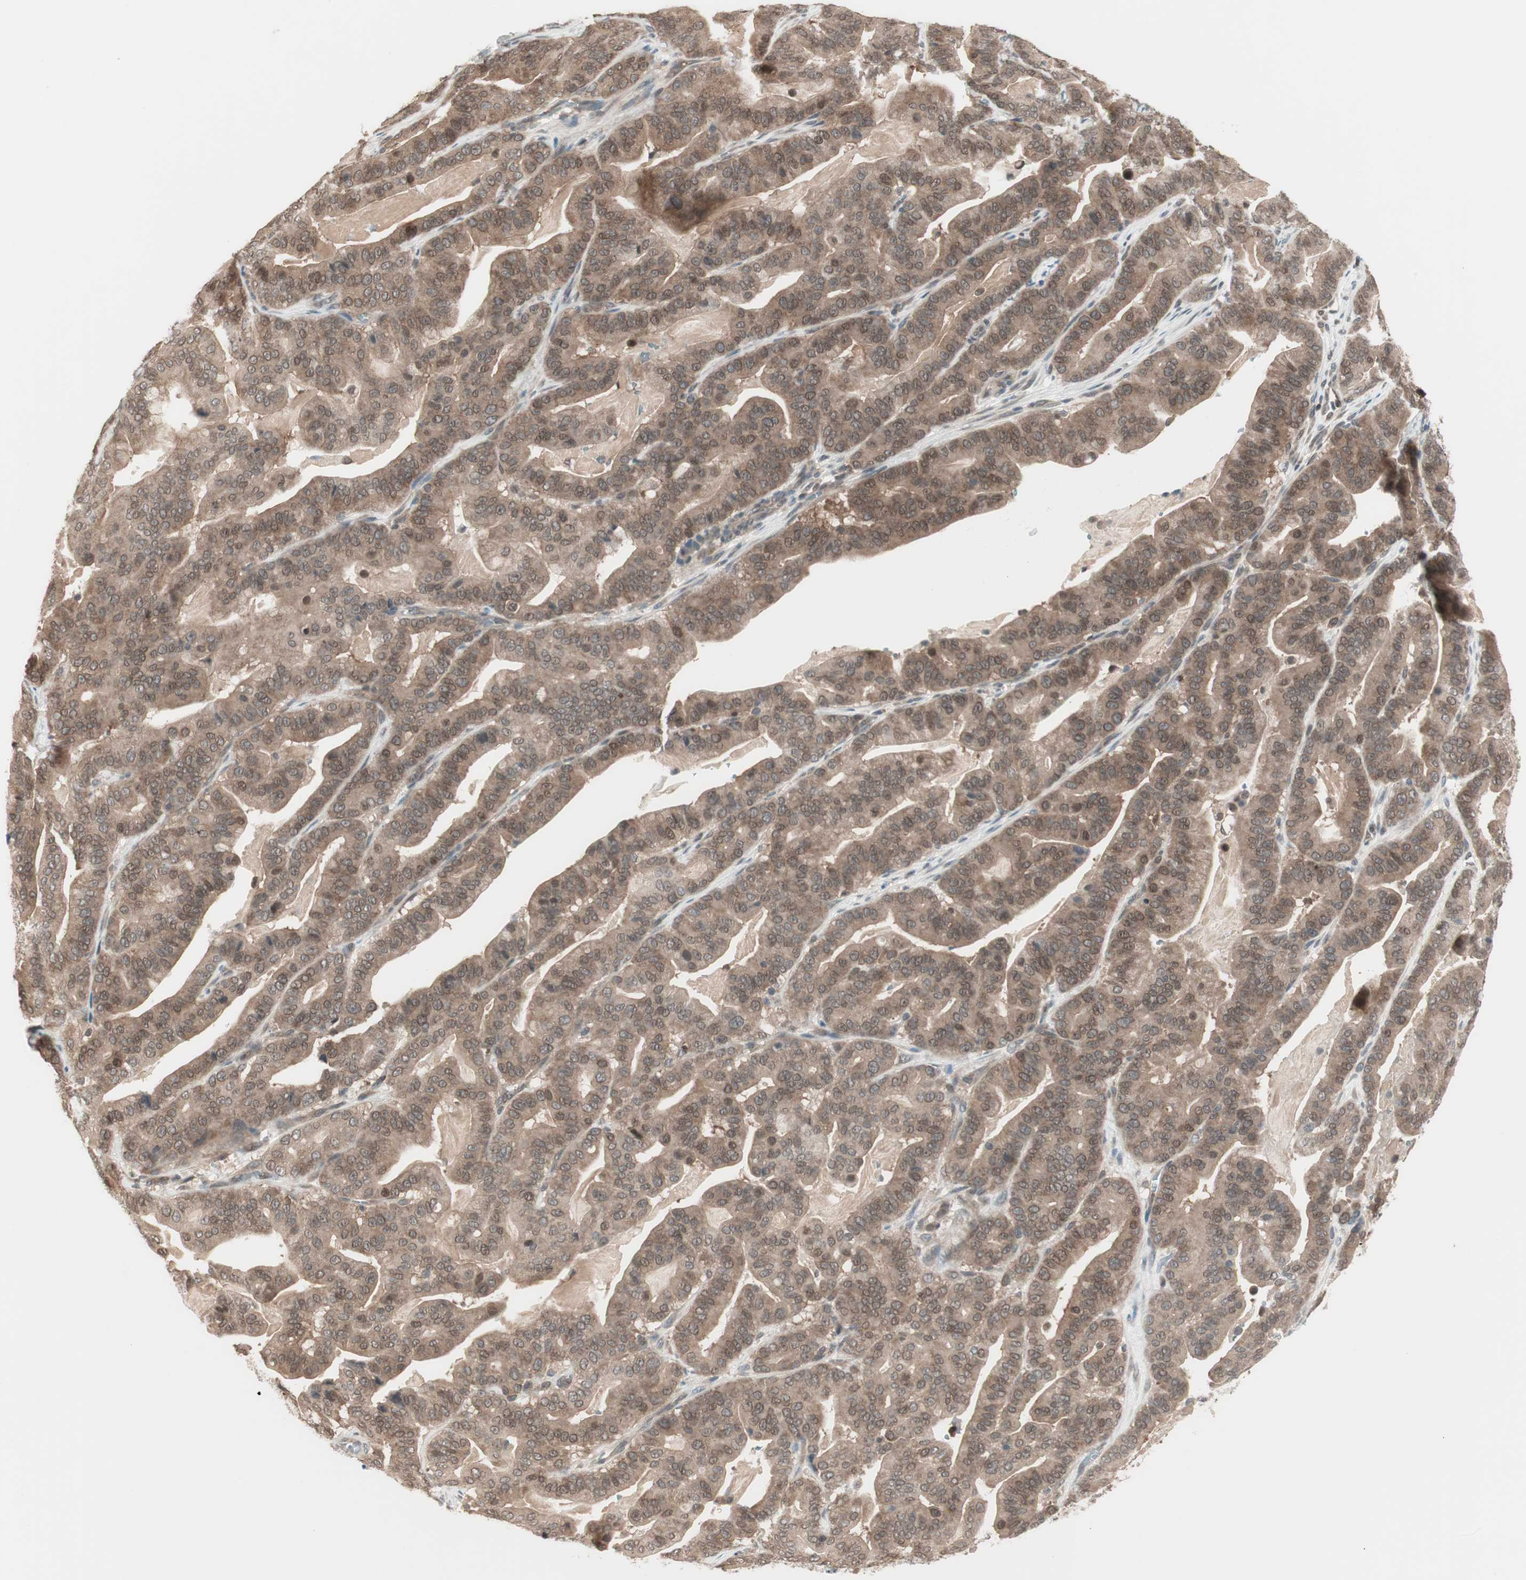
{"staining": {"intensity": "moderate", "quantity": ">75%", "location": "cytoplasmic/membranous"}, "tissue": "pancreatic cancer", "cell_type": "Tumor cells", "image_type": "cancer", "snomed": [{"axis": "morphology", "description": "Adenocarcinoma, NOS"}, {"axis": "topography", "description": "Pancreas"}], "caption": "This image reveals pancreatic adenocarcinoma stained with immunohistochemistry (IHC) to label a protein in brown. The cytoplasmic/membranous of tumor cells show moderate positivity for the protein. Nuclei are counter-stained blue.", "gene": "UBE2I", "patient": {"sex": "male", "age": 63}}